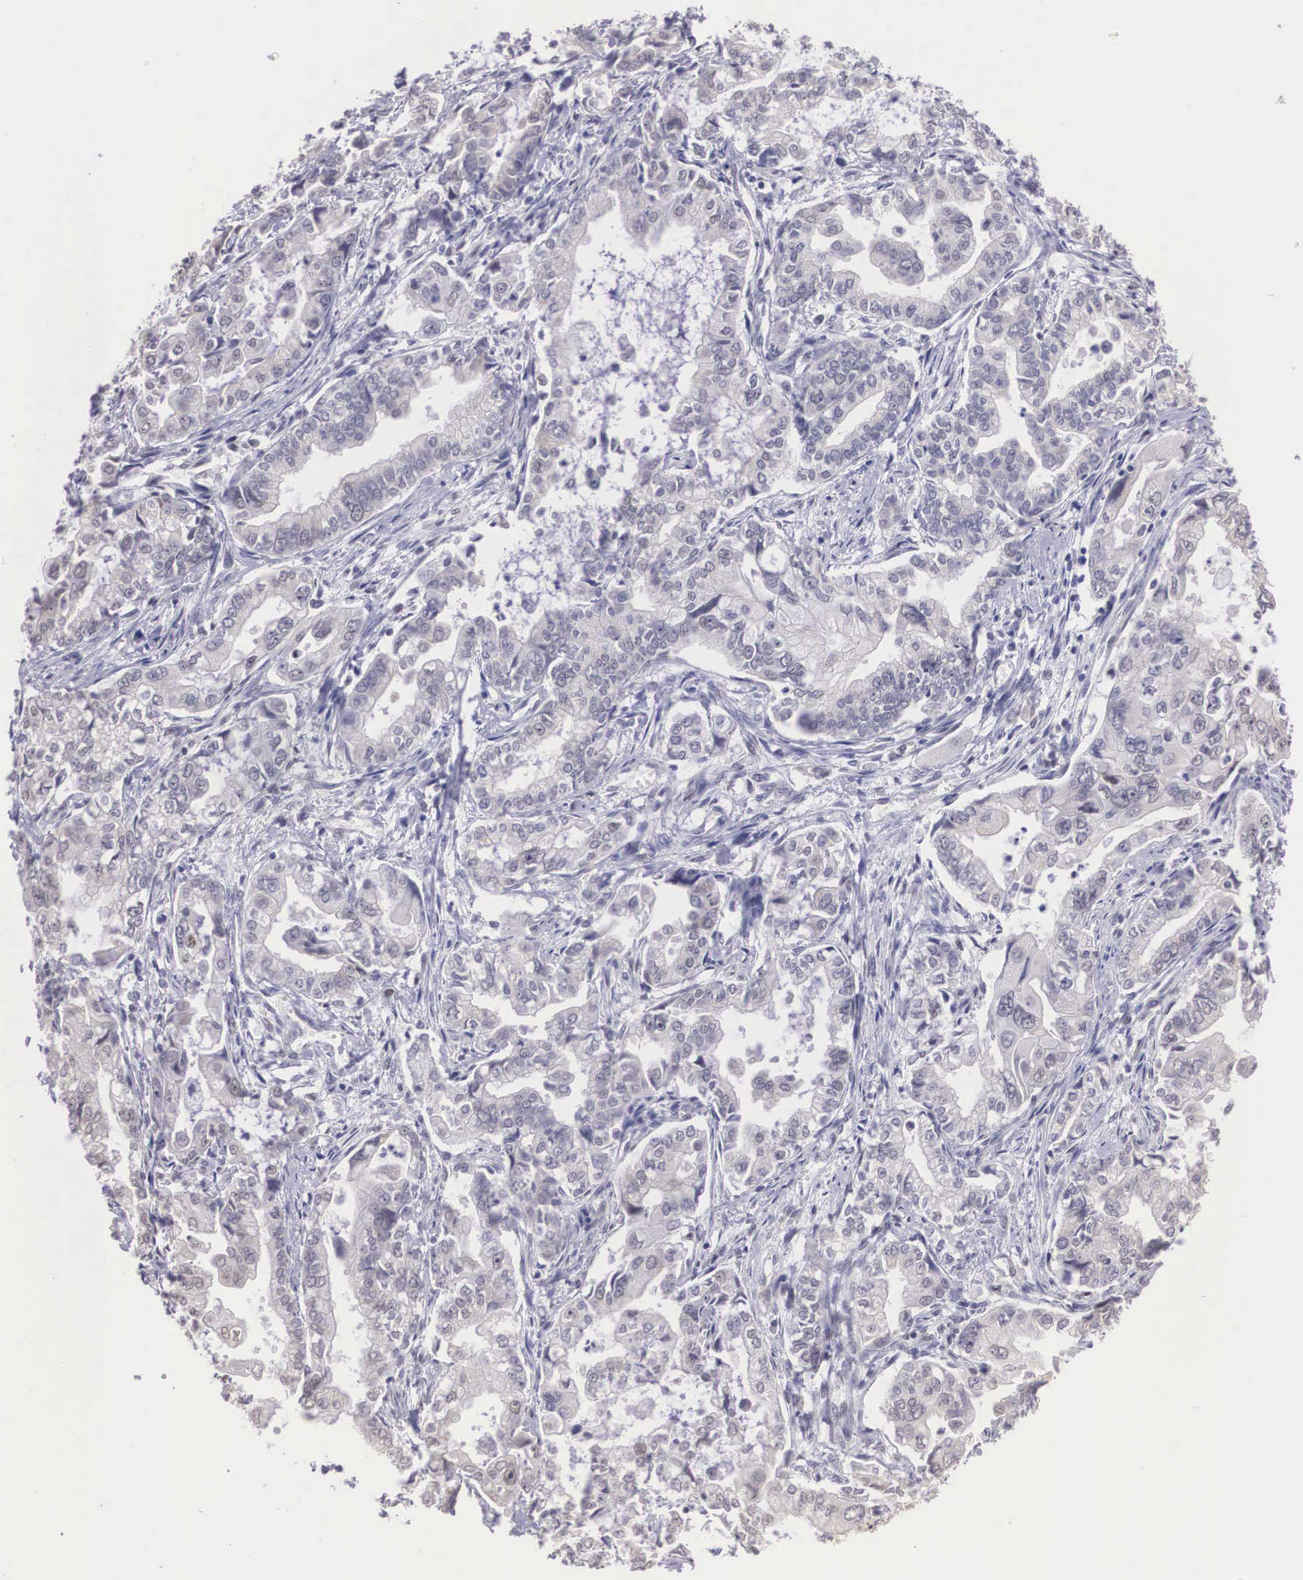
{"staining": {"intensity": "weak", "quantity": "<25%", "location": "nuclear"}, "tissue": "stomach cancer", "cell_type": "Tumor cells", "image_type": "cancer", "snomed": [{"axis": "morphology", "description": "Adenocarcinoma, NOS"}, {"axis": "topography", "description": "Pancreas"}, {"axis": "topography", "description": "Stomach, upper"}], "caption": "A micrograph of human adenocarcinoma (stomach) is negative for staining in tumor cells.", "gene": "ETV6", "patient": {"sex": "male", "age": 77}}